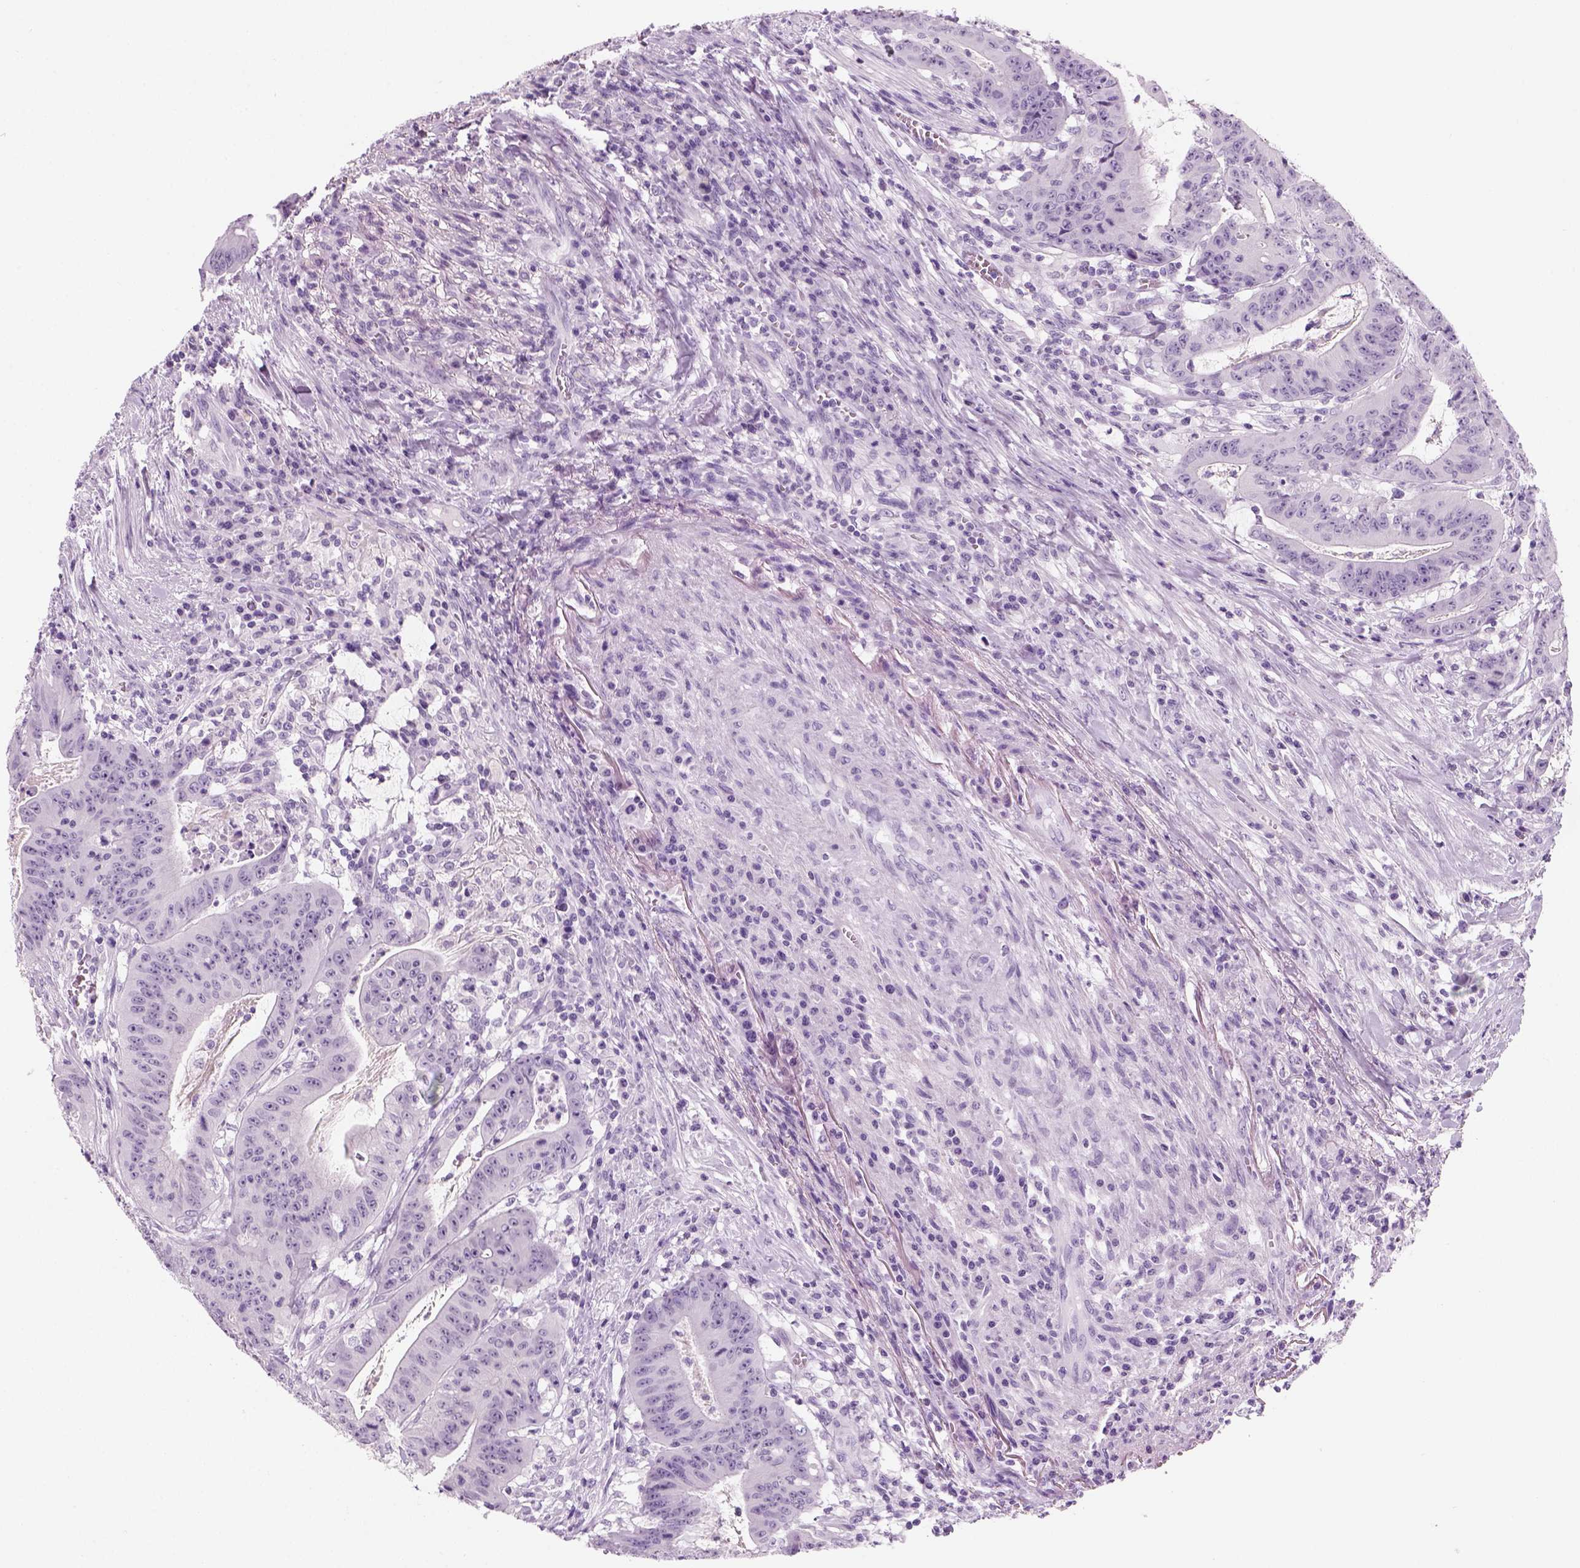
{"staining": {"intensity": "negative", "quantity": "none", "location": "none"}, "tissue": "colorectal cancer", "cell_type": "Tumor cells", "image_type": "cancer", "snomed": [{"axis": "morphology", "description": "Adenocarcinoma, NOS"}, {"axis": "topography", "description": "Colon"}], "caption": "Immunohistochemistry (IHC) of colorectal adenocarcinoma exhibits no positivity in tumor cells.", "gene": "KRTAP11-1", "patient": {"sex": "male", "age": 33}}